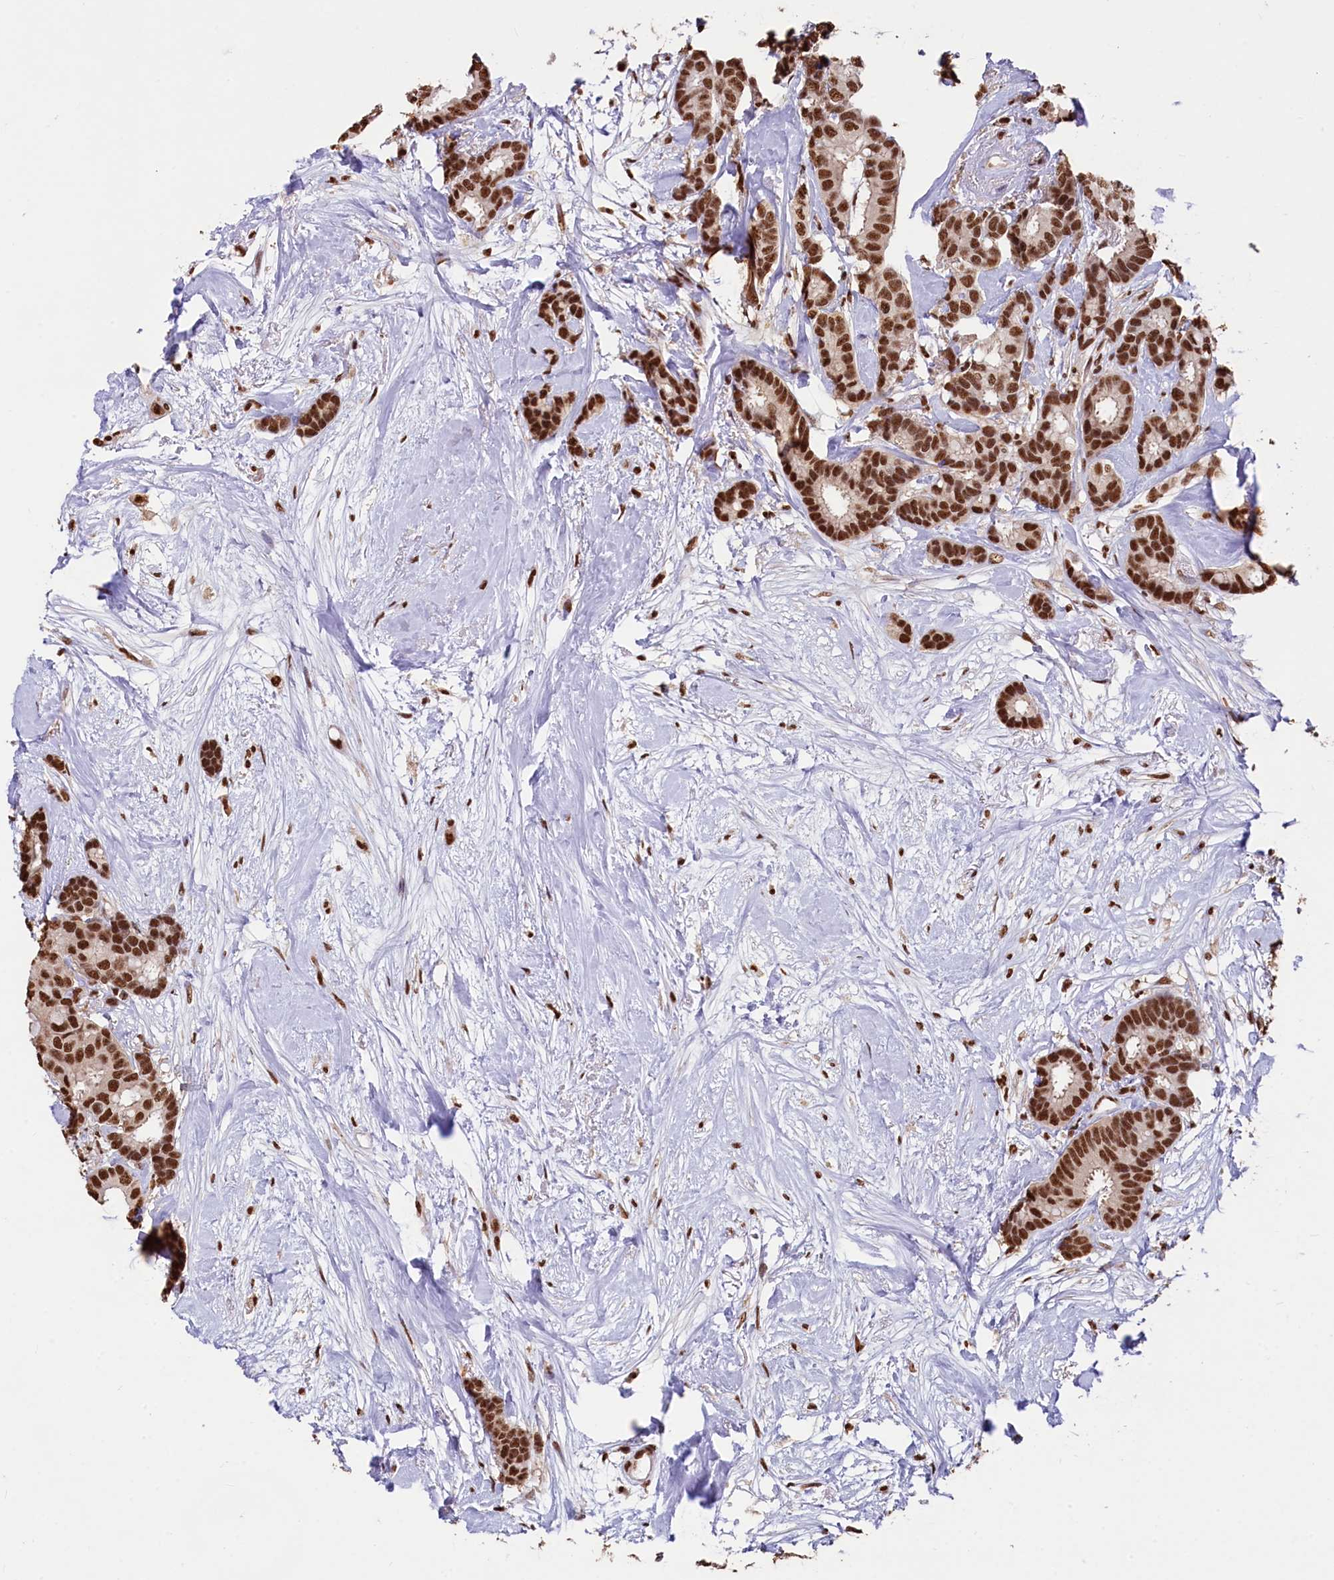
{"staining": {"intensity": "strong", "quantity": ">75%", "location": "nuclear"}, "tissue": "breast cancer", "cell_type": "Tumor cells", "image_type": "cancer", "snomed": [{"axis": "morphology", "description": "Duct carcinoma"}, {"axis": "topography", "description": "Breast"}], "caption": "There is high levels of strong nuclear staining in tumor cells of breast invasive ductal carcinoma, as demonstrated by immunohistochemical staining (brown color).", "gene": "SNRPD2", "patient": {"sex": "female", "age": 87}}